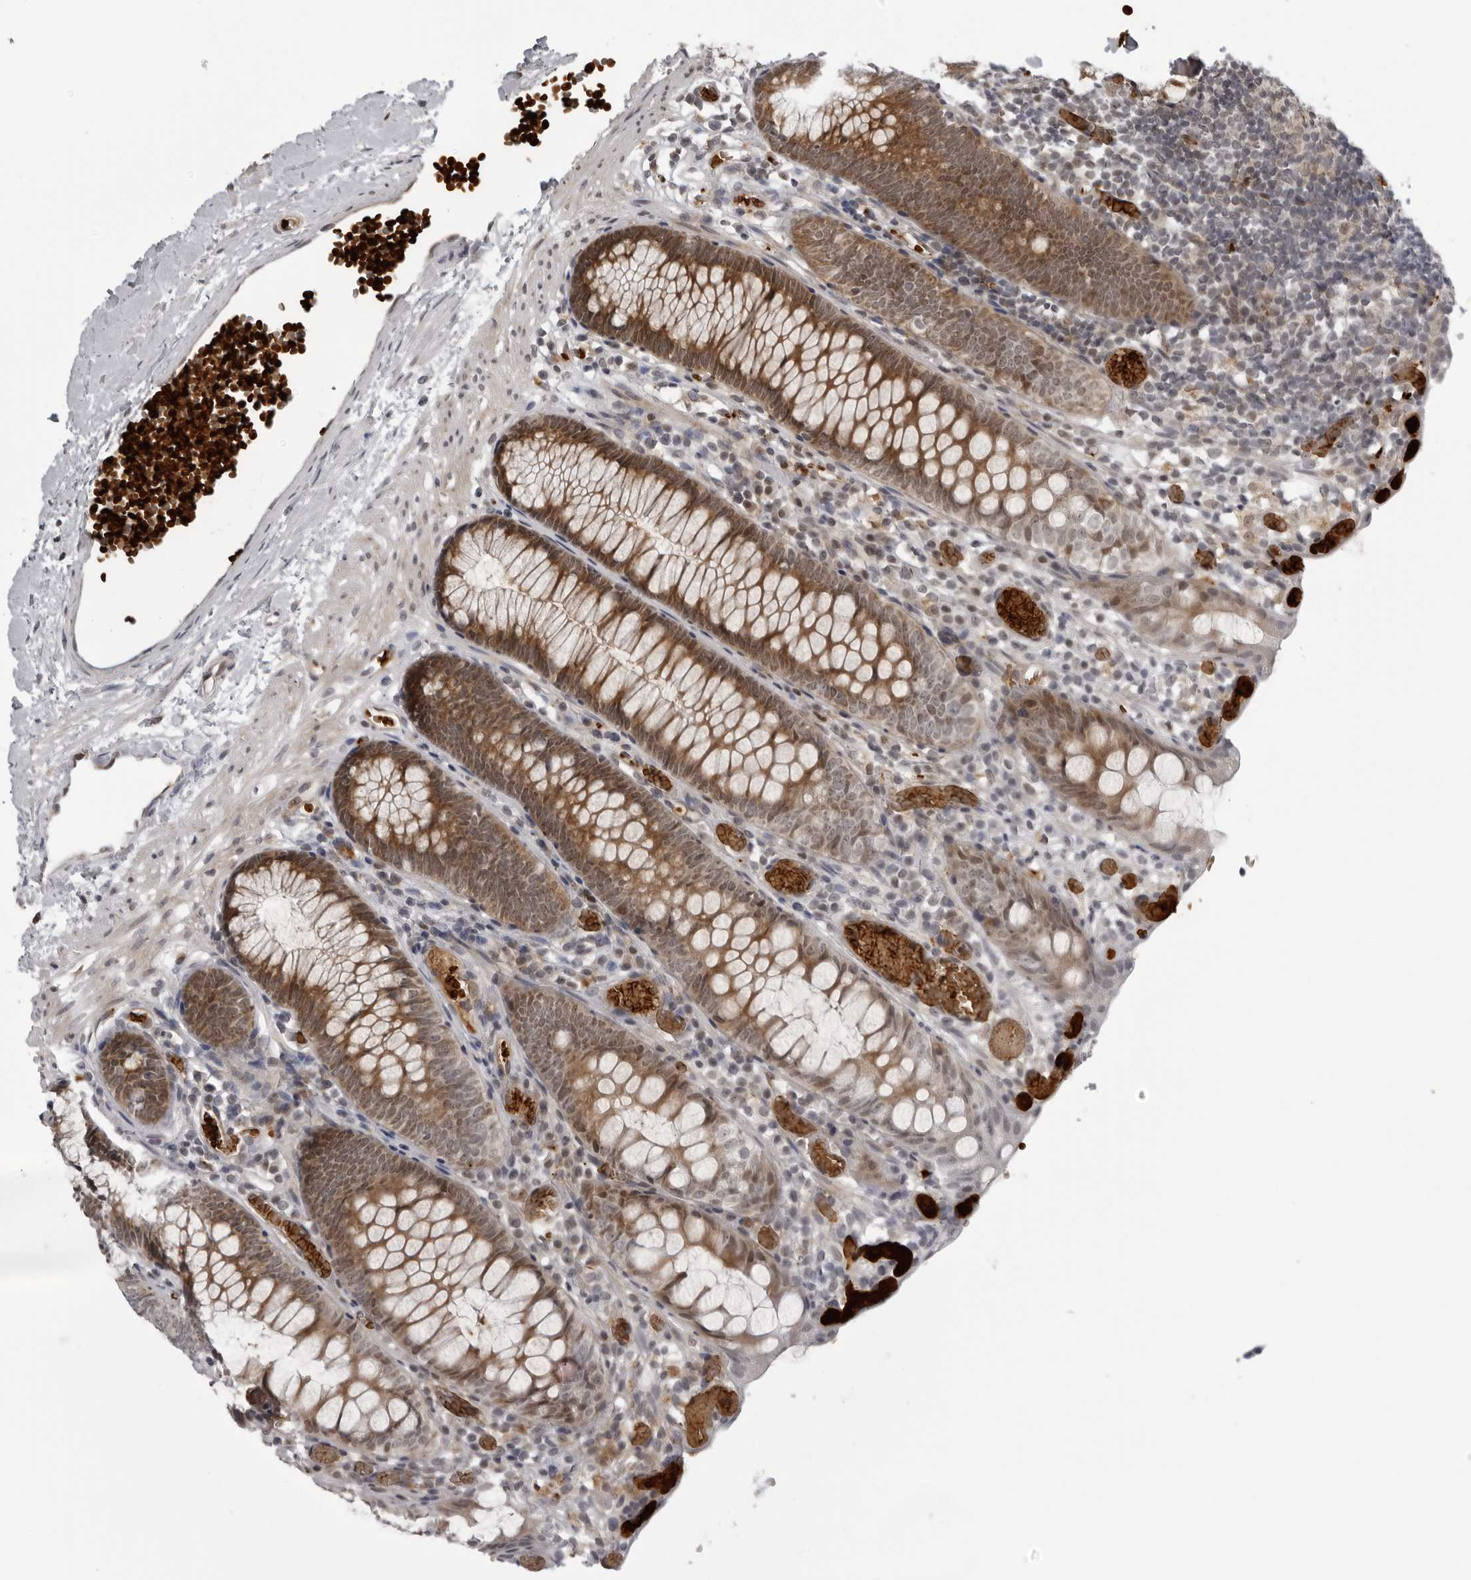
{"staining": {"intensity": "negative", "quantity": "none", "location": "none"}, "tissue": "colon", "cell_type": "Endothelial cells", "image_type": "normal", "snomed": [{"axis": "morphology", "description": "Normal tissue, NOS"}, {"axis": "topography", "description": "Colon"}], "caption": "Immunohistochemical staining of normal colon demonstrates no significant positivity in endothelial cells. (DAB (3,3'-diaminobenzidine) immunohistochemistry visualized using brightfield microscopy, high magnification).", "gene": "THOP1", "patient": {"sex": "male", "age": 14}}